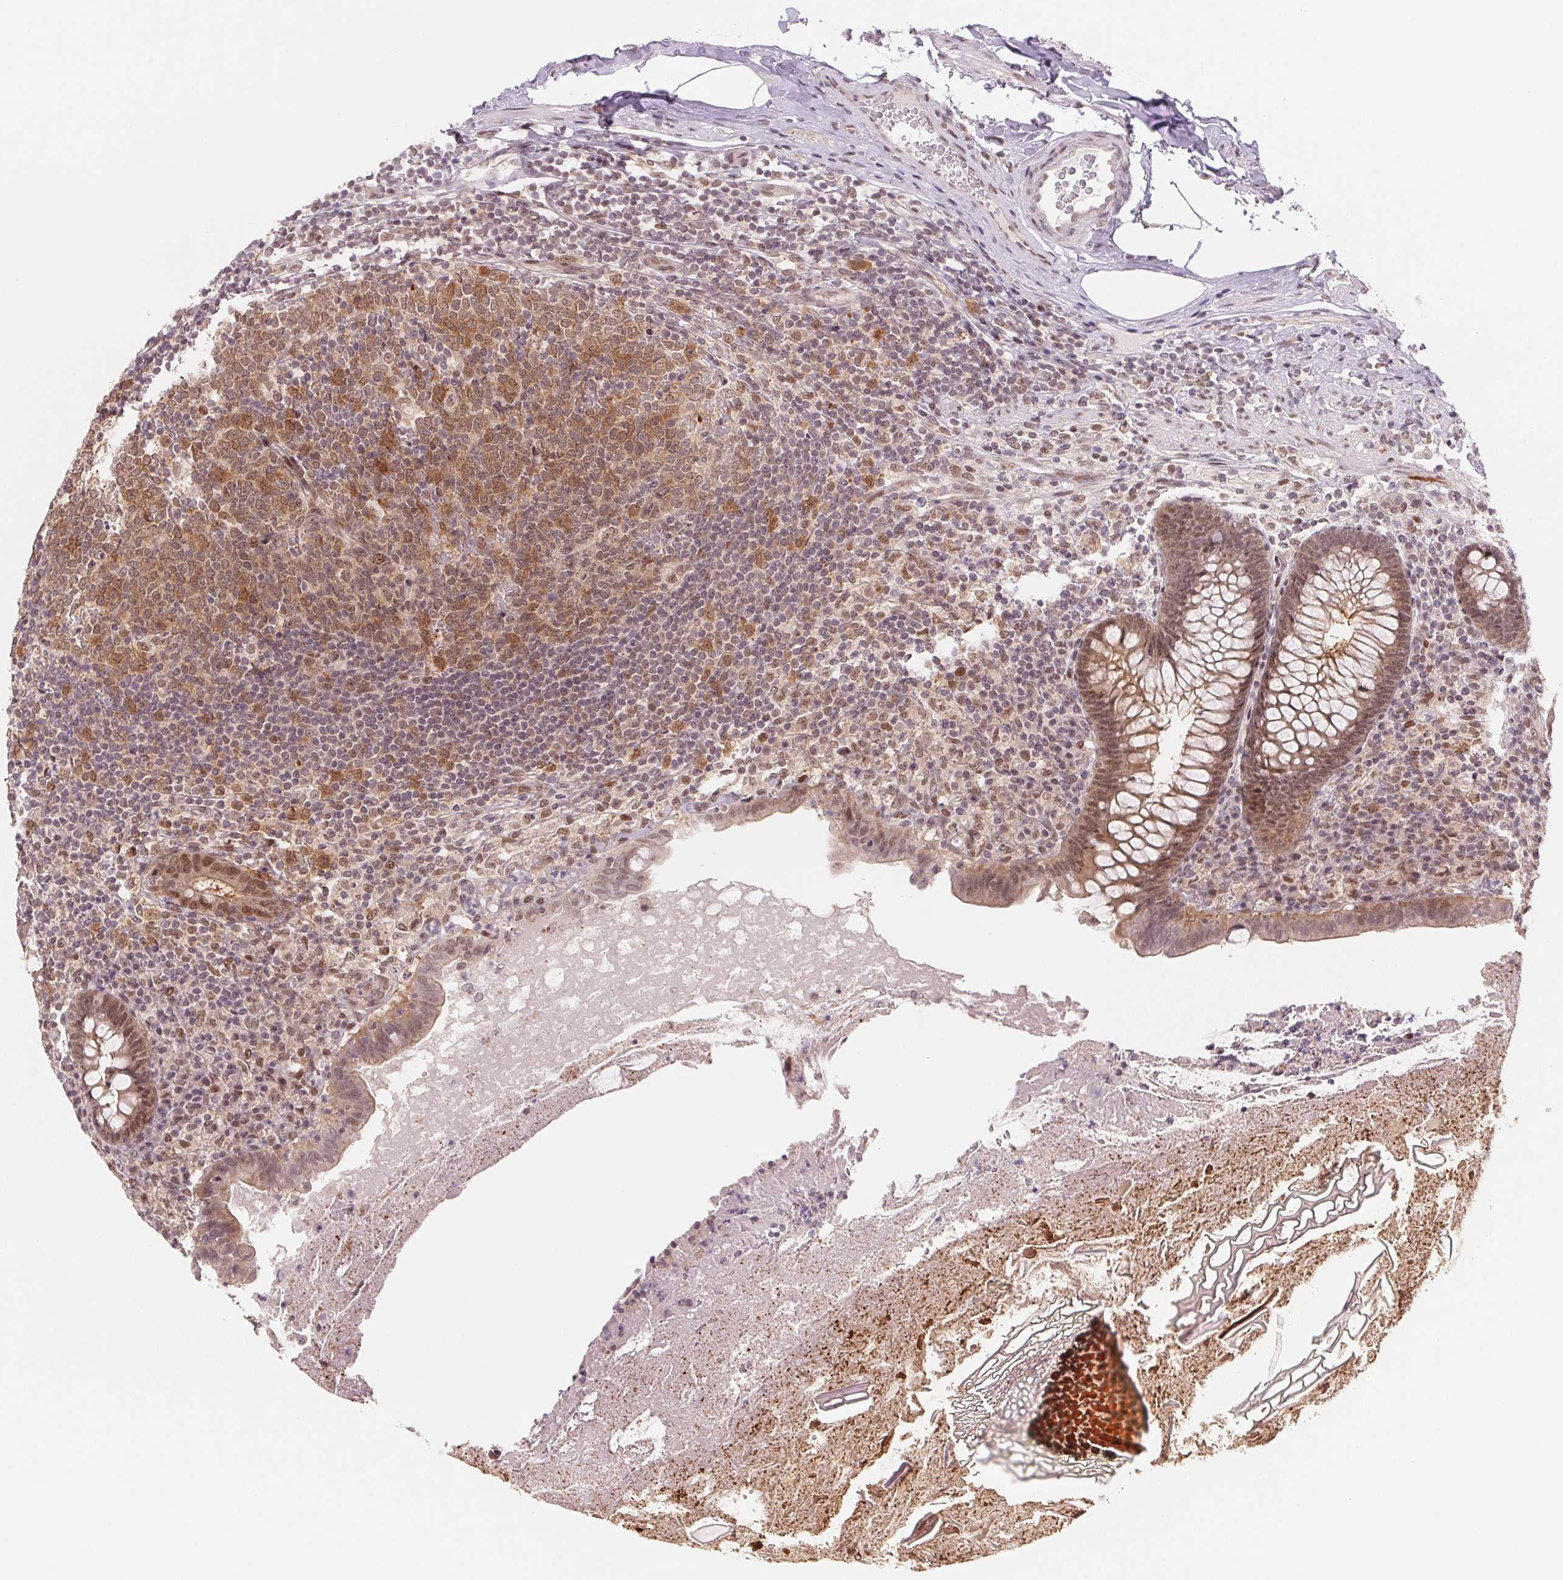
{"staining": {"intensity": "weak", "quantity": ">75%", "location": "cytoplasmic/membranous,nuclear"}, "tissue": "appendix", "cell_type": "Glandular cells", "image_type": "normal", "snomed": [{"axis": "morphology", "description": "Normal tissue, NOS"}, {"axis": "topography", "description": "Appendix"}], "caption": "Immunohistochemistry image of benign appendix: human appendix stained using immunohistochemistry (IHC) reveals low levels of weak protein expression localized specifically in the cytoplasmic/membranous,nuclear of glandular cells, appearing as a cytoplasmic/membranous,nuclear brown color.", "gene": "DNAJB6", "patient": {"sex": "male", "age": 47}}